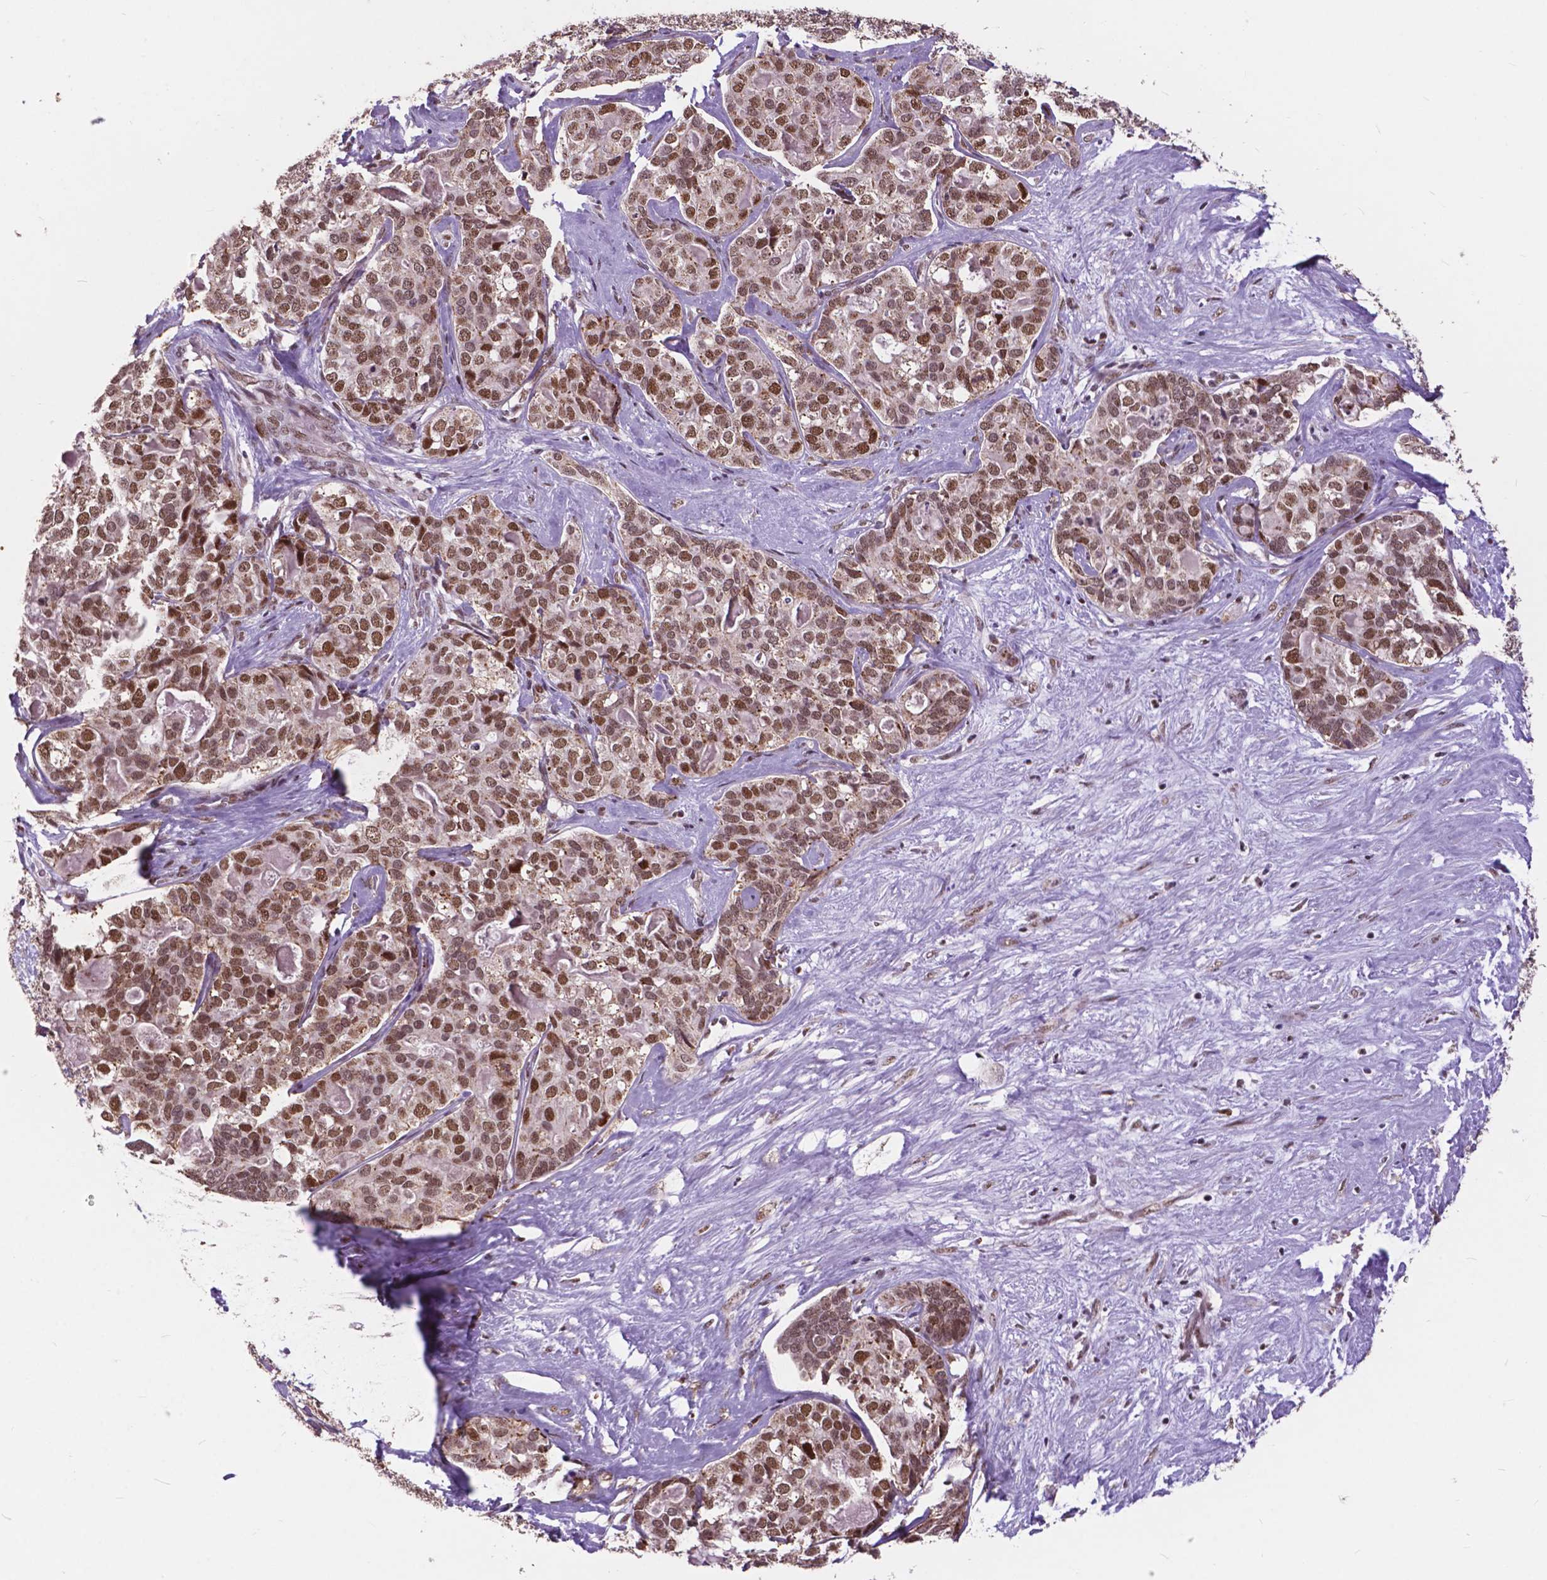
{"staining": {"intensity": "moderate", "quantity": ">75%", "location": "nuclear"}, "tissue": "liver cancer", "cell_type": "Tumor cells", "image_type": "cancer", "snomed": [{"axis": "morphology", "description": "Cholangiocarcinoma"}, {"axis": "topography", "description": "Liver"}], "caption": "Human liver cancer stained for a protein (brown) exhibits moderate nuclear positive expression in approximately >75% of tumor cells.", "gene": "MSH2", "patient": {"sex": "male", "age": 56}}